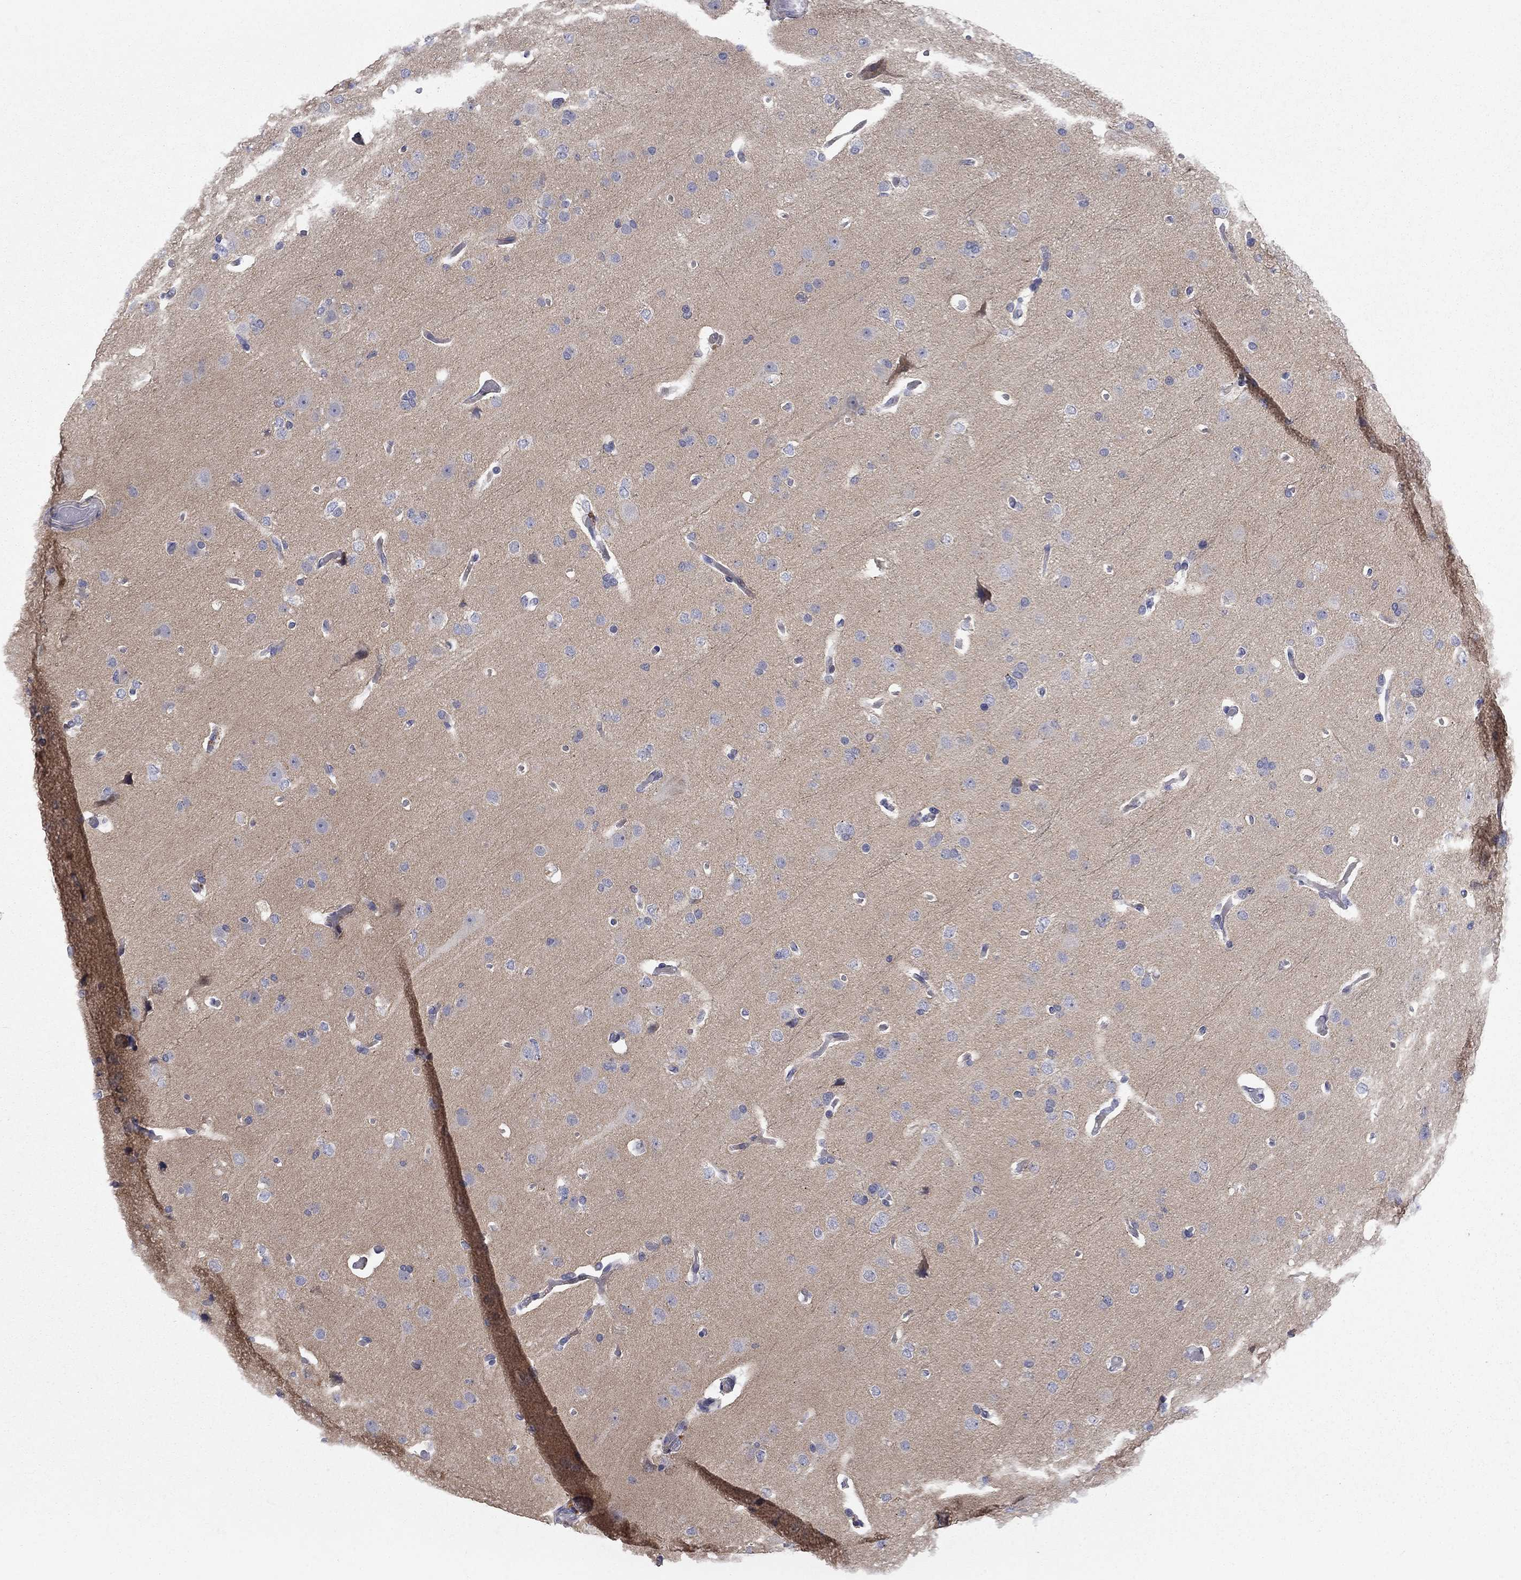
{"staining": {"intensity": "negative", "quantity": "none", "location": "none"}, "tissue": "glioma", "cell_type": "Tumor cells", "image_type": "cancer", "snomed": [{"axis": "morphology", "description": "Glioma, malignant, Low grade"}, {"axis": "topography", "description": "Brain"}], "caption": "A histopathology image of malignant glioma (low-grade) stained for a protein demonstrates no brown staining in tumor cells. Brightfield microscopy of immunohistochemistry (IHC) stained with DAB (3,3'-diaminobenzidine) (brown) and hematoxylin (blue), captured at high magnification.", "gene": "KIF15", "patient": {"sex": "male", "age": 41}}